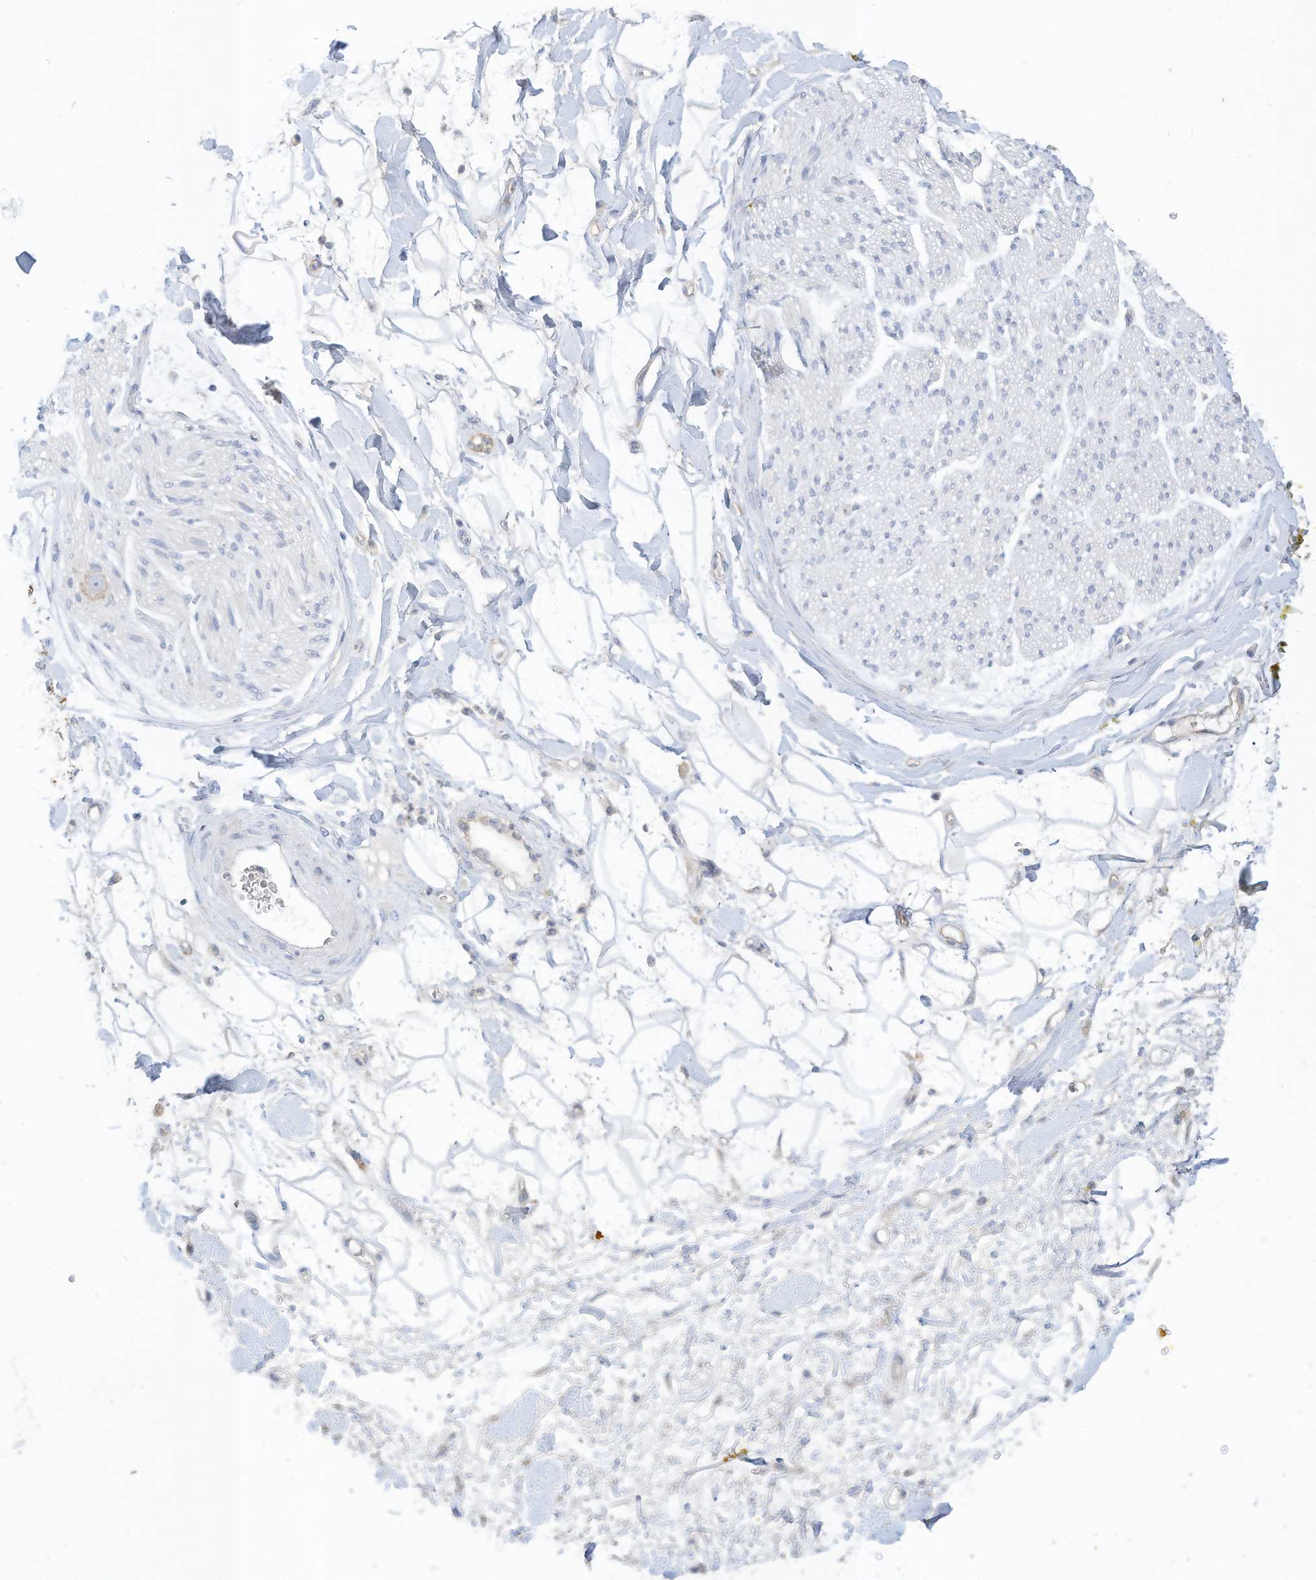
{"staining": {"intensity": "negative", "quantity": "none", "location": "none"}, "tissue": "adipose tissue", "cell_type": "Adipocytes", "image_type": "normal", "snomed": [{"axis": "morphology", "description": "Normal tissue, NOS"}, {"axis": "morphology", "description": "Adenocarcinoma, NOS"}, {"axis": "topography", "description": "Pancreas"}, {"axis": "topography", "description": "Peripheral nerve tissue"}], "caption": "Protein analysis of normal adipose tissue shows no significant expression in adipocytes.", "gene": "RASA2", "patient": {"sex": "male", "age": 59}}